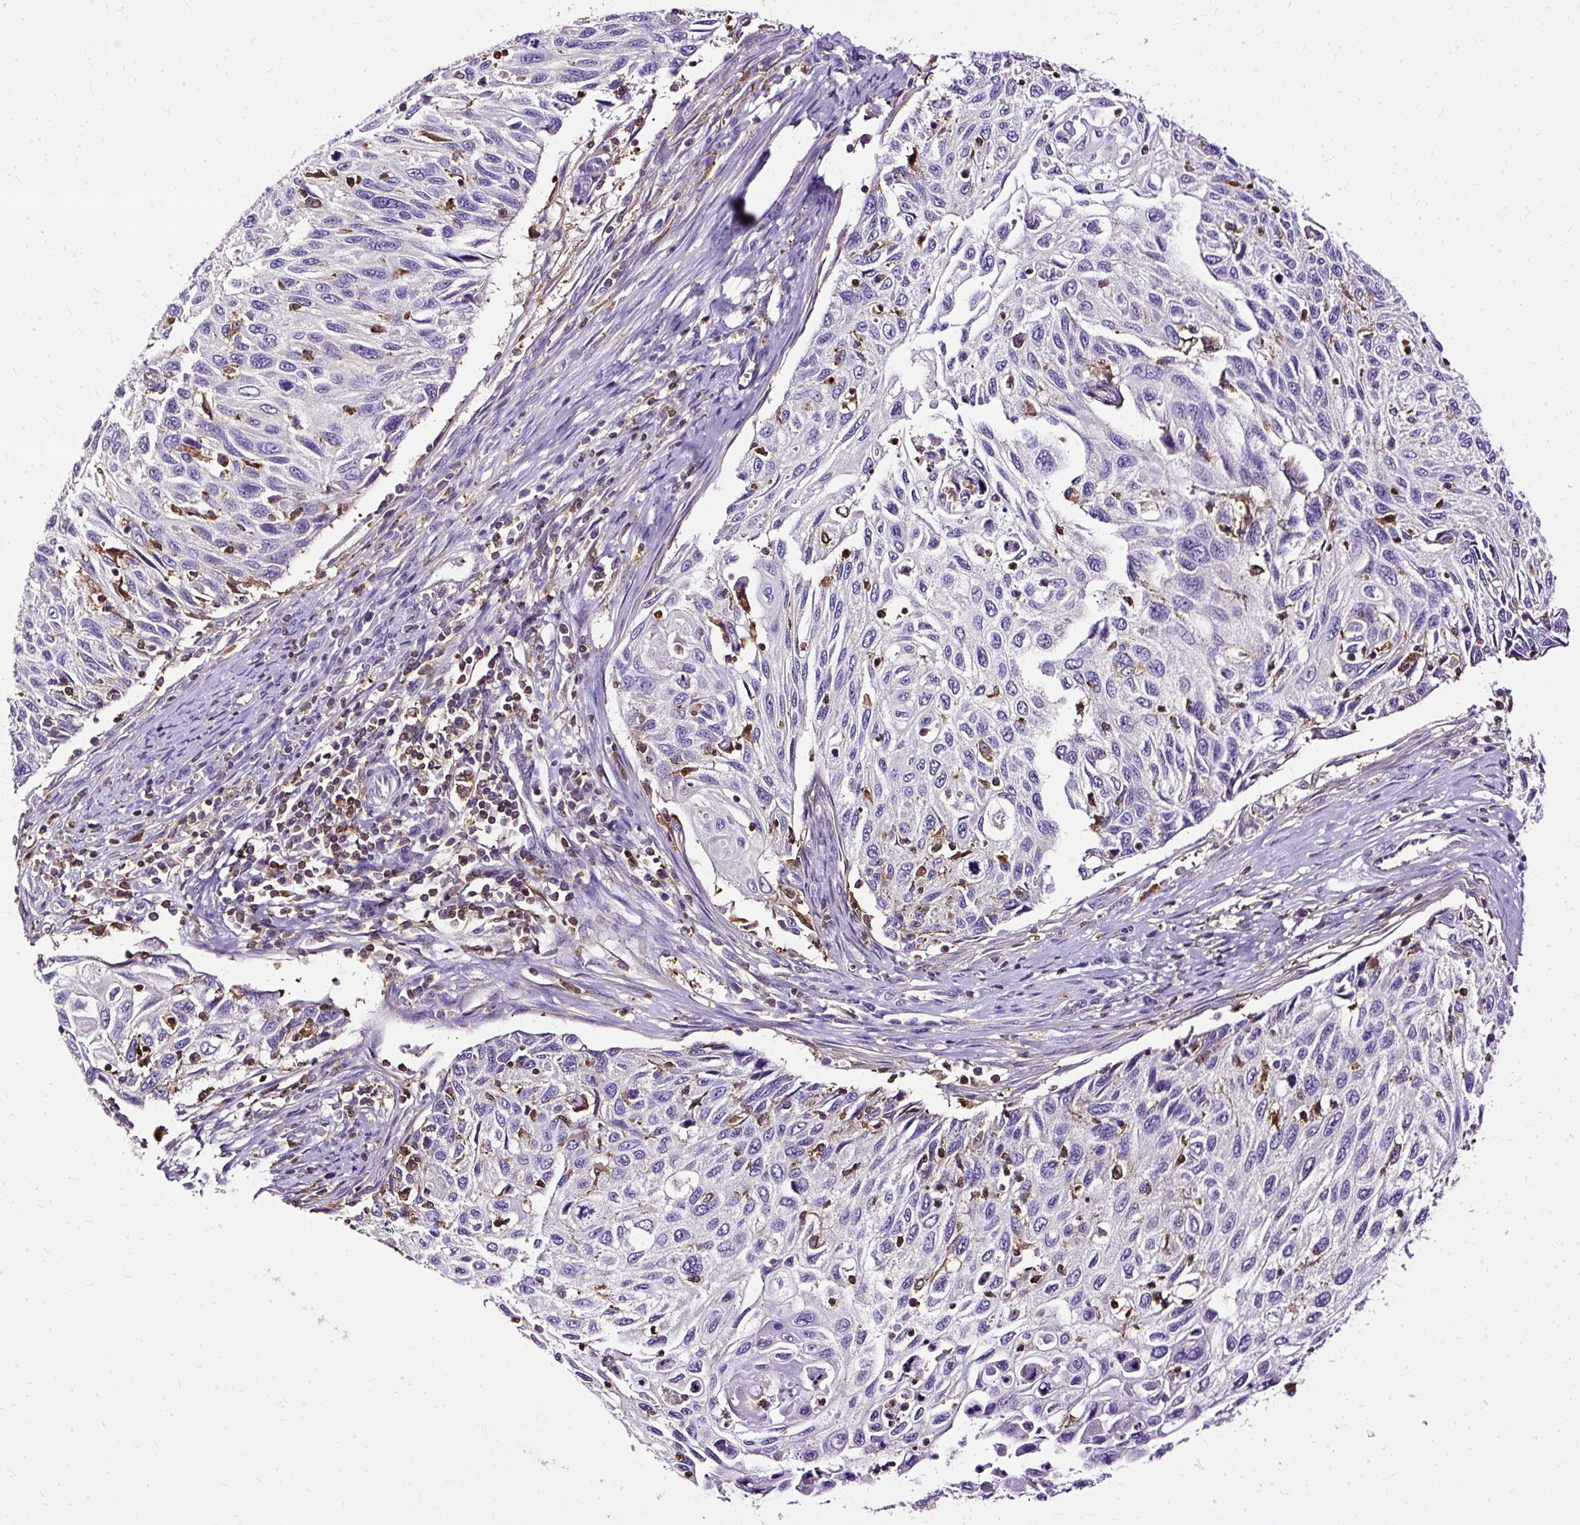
{"staining": {"intensity": "negative", "quantity": "none", "location": "none"}, "tissue": "cervical cancer", "cell_type": "Tumor cells", "image_type": "cancer", "snomed": [{"axis": "morphology", "description": "Squamous cell carcinoma, NOS"}, {"axis": "topography", "description": "Cervix"}], "caption": "IHC of cervical cancer (squamous cell carcinoma) shows no expression in tumor cells. (Immunohistochemistry (ihc), brightfield microscopy, high magnification).", "gene": "TWF2", "patient": {"sex": "female", "age": 70}}